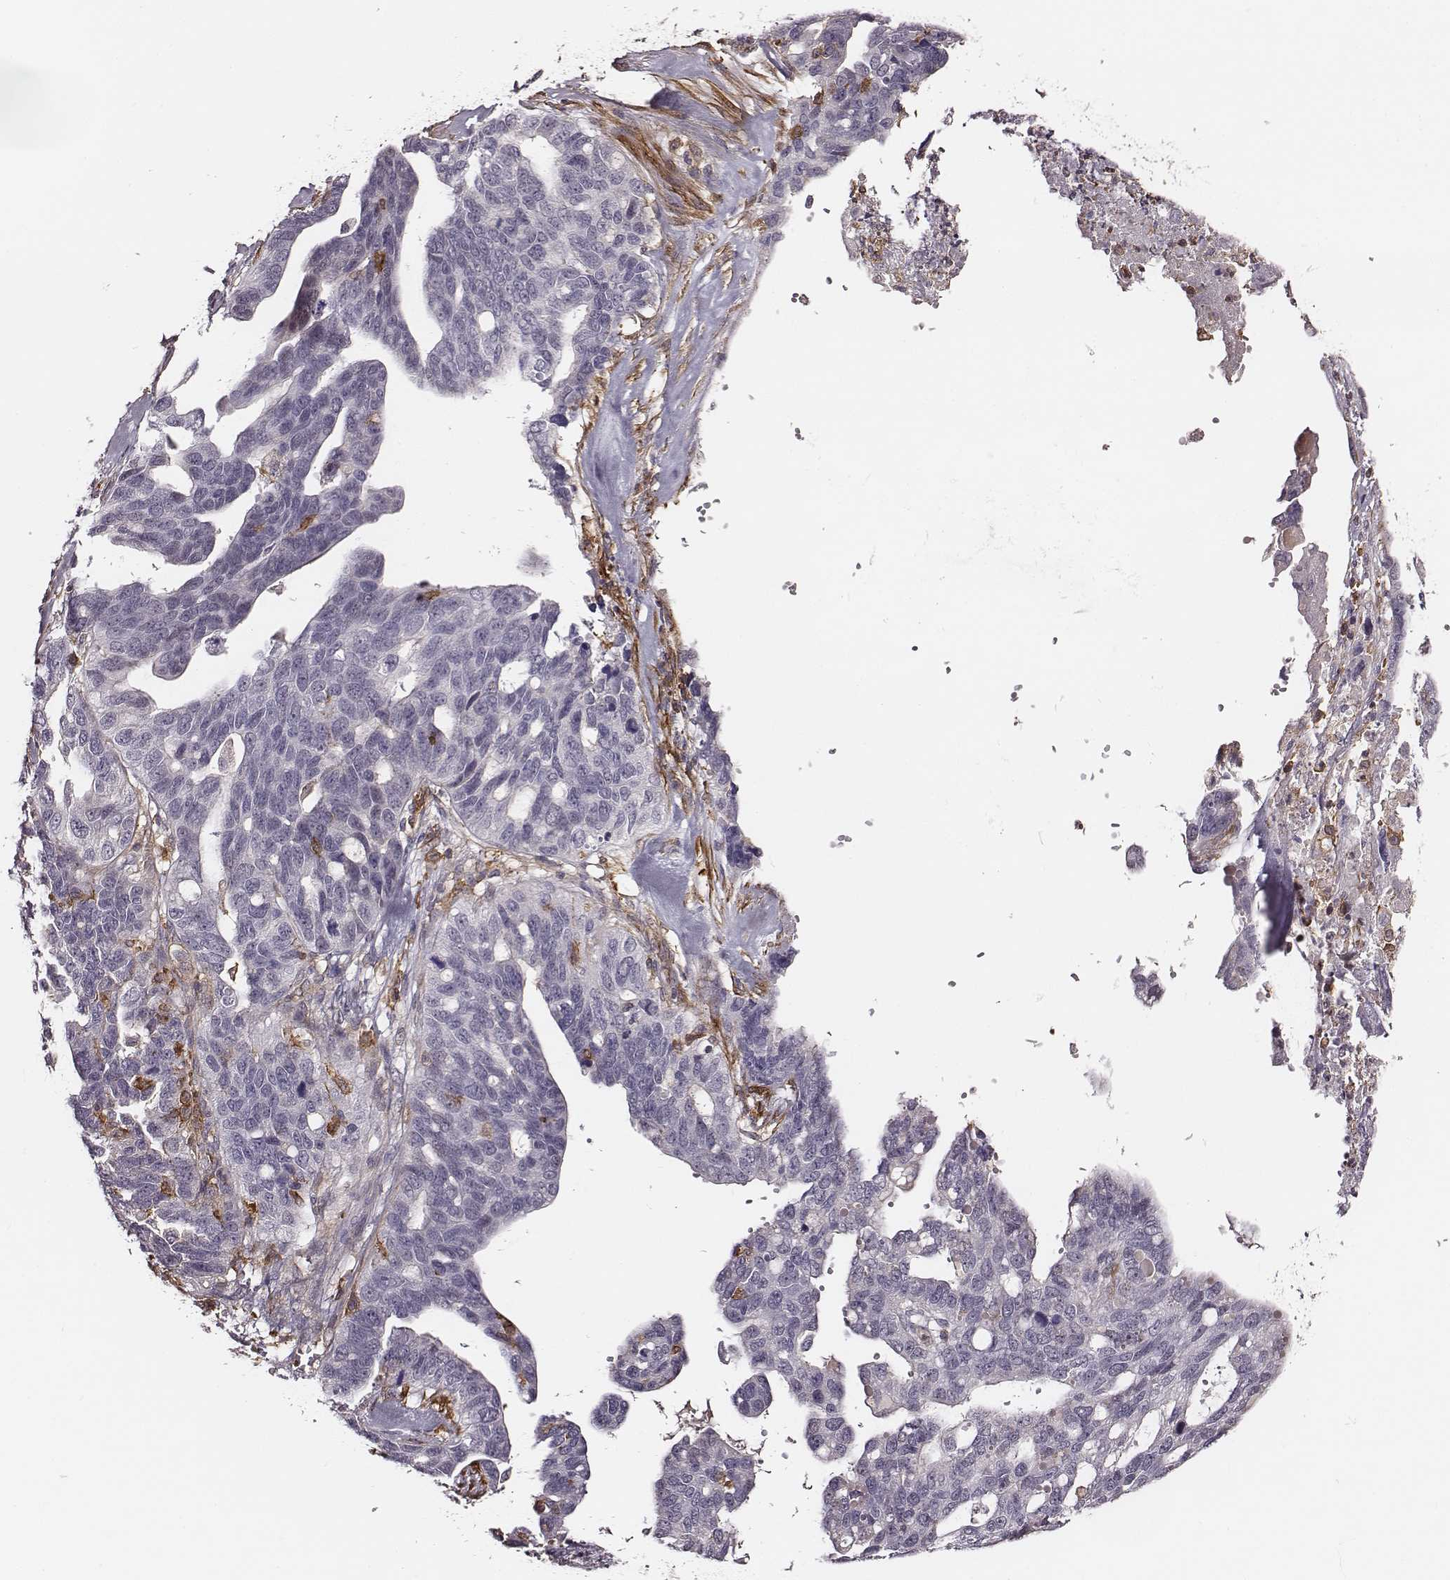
{"staining": {"intensity": "negative", "quantity": "none", "location": "none"}, "tissue": "ovarian cancer", "cell_type": "Tumor cells", "image_type": "cancer", "snomed": [{"axis": "morphology", "description": "Cystadenocarcinoma, serous, NOS"}, {"axis": "topography", "description": "Ovary"}], "caption": "Human serous cystadenocarcinoma (ovarian) stained for a protein using IHC reveals no expression in tumor cells.", "gene": "ZYX", "patient": {"sex": "female", "age": 69}}